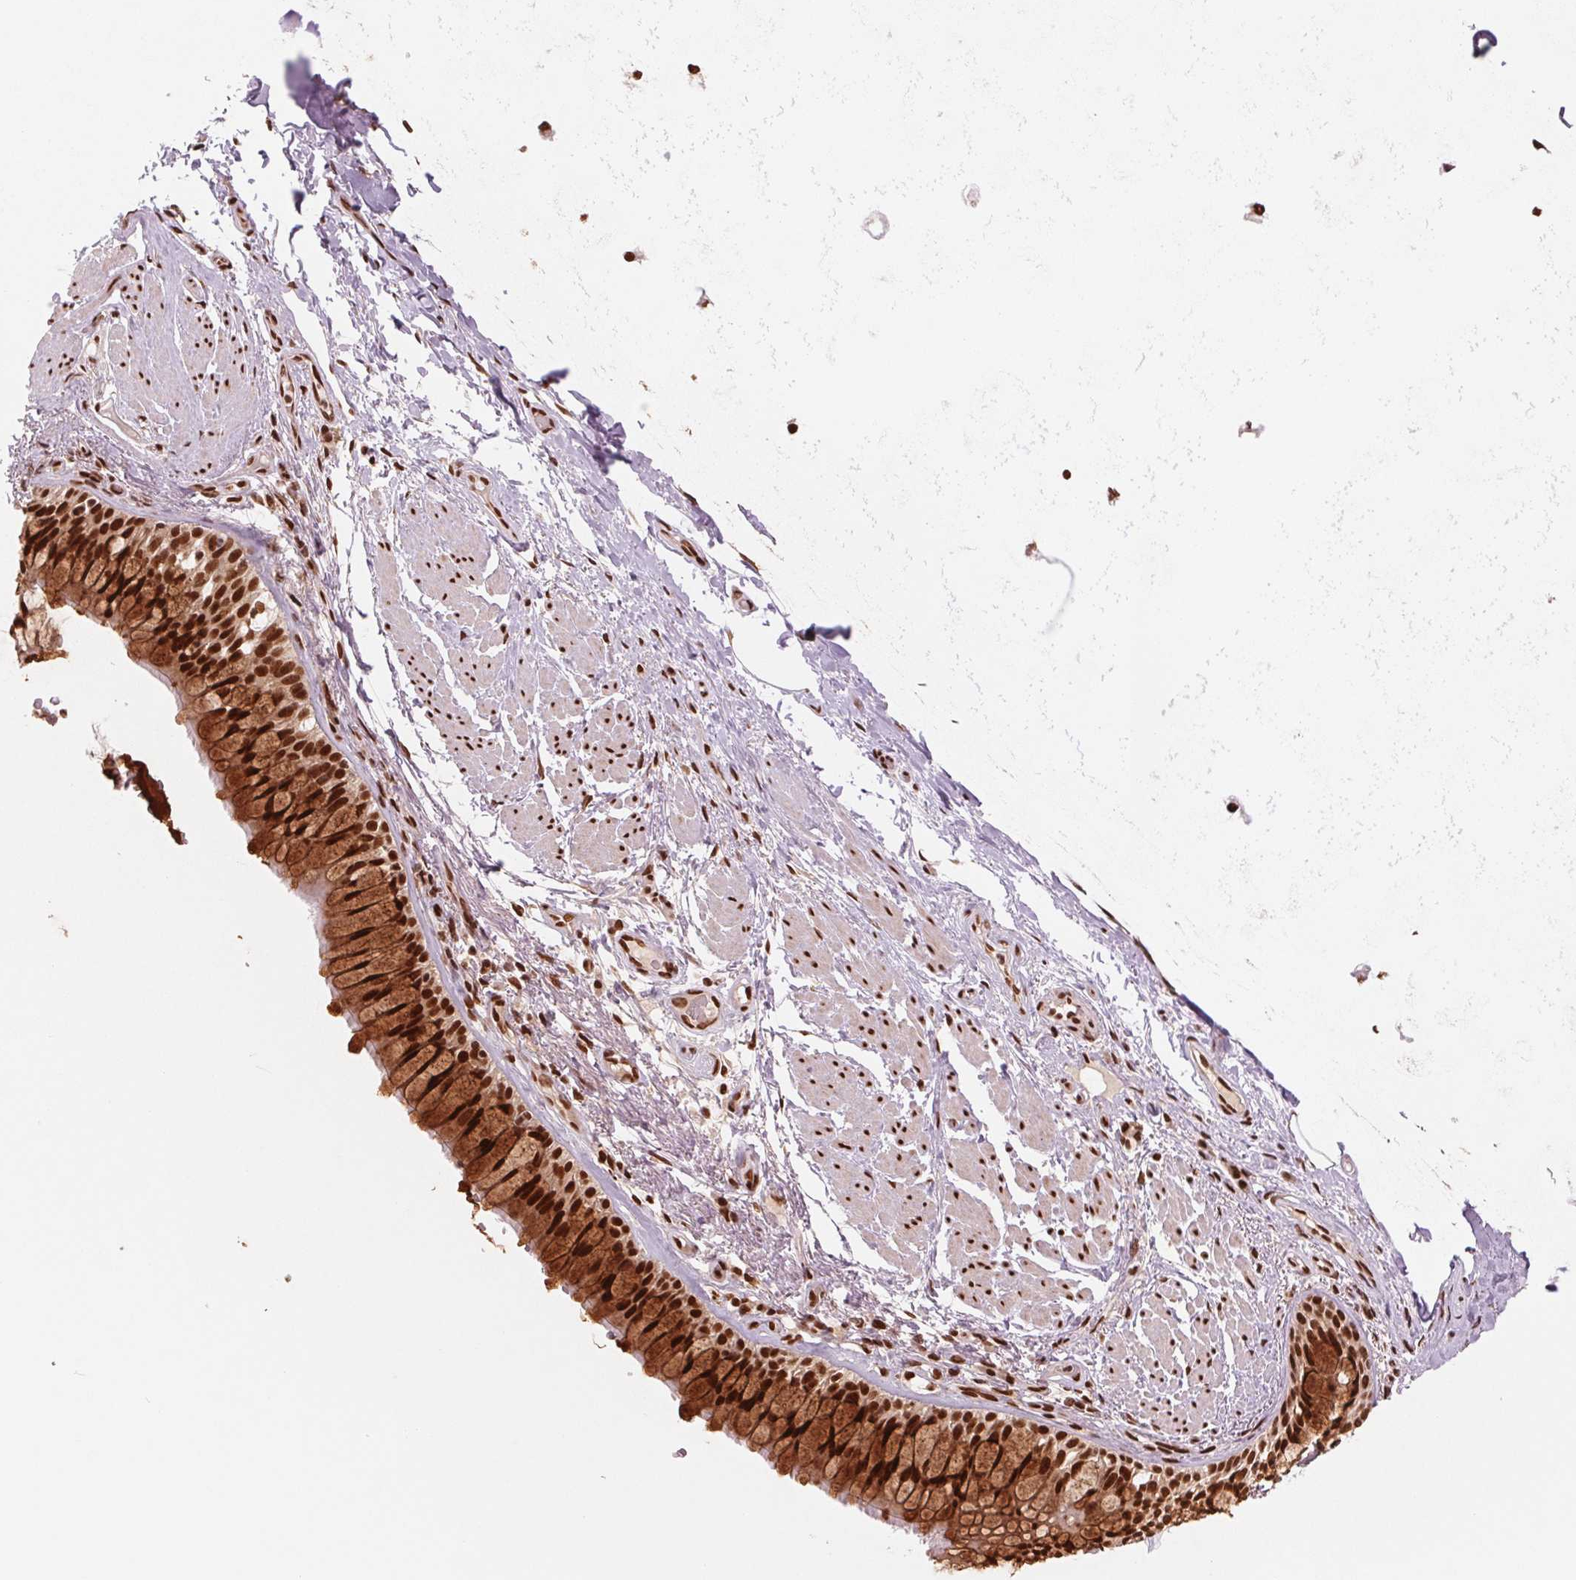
{"staining": {"intensity": "strong", "quantity": "25%-75%", "location": "nuclear"}, "tissue": "soft tissue", "cell_type": "Chondrocytes", "image_type": "normal", "snomed": [{"axis": "morphology", "description": "Normal tissue, NOS"}, {"axis": "topography", "description": "Cartilage tissue"}, {"axis": "topography", "description": "Bronchus"}], "caption": "The immunohistochemical stain shows strong nuclear expression in chondrocytes of unremarkable soft tissue. Using DAB (3,3'-diaminobenzidine) (brown) and hematoxylin (blue) stains, captured at high magnification using brightfield microscopy.", "gene": "TTLL9", "patient": {"sex": "male", "age": 64}}